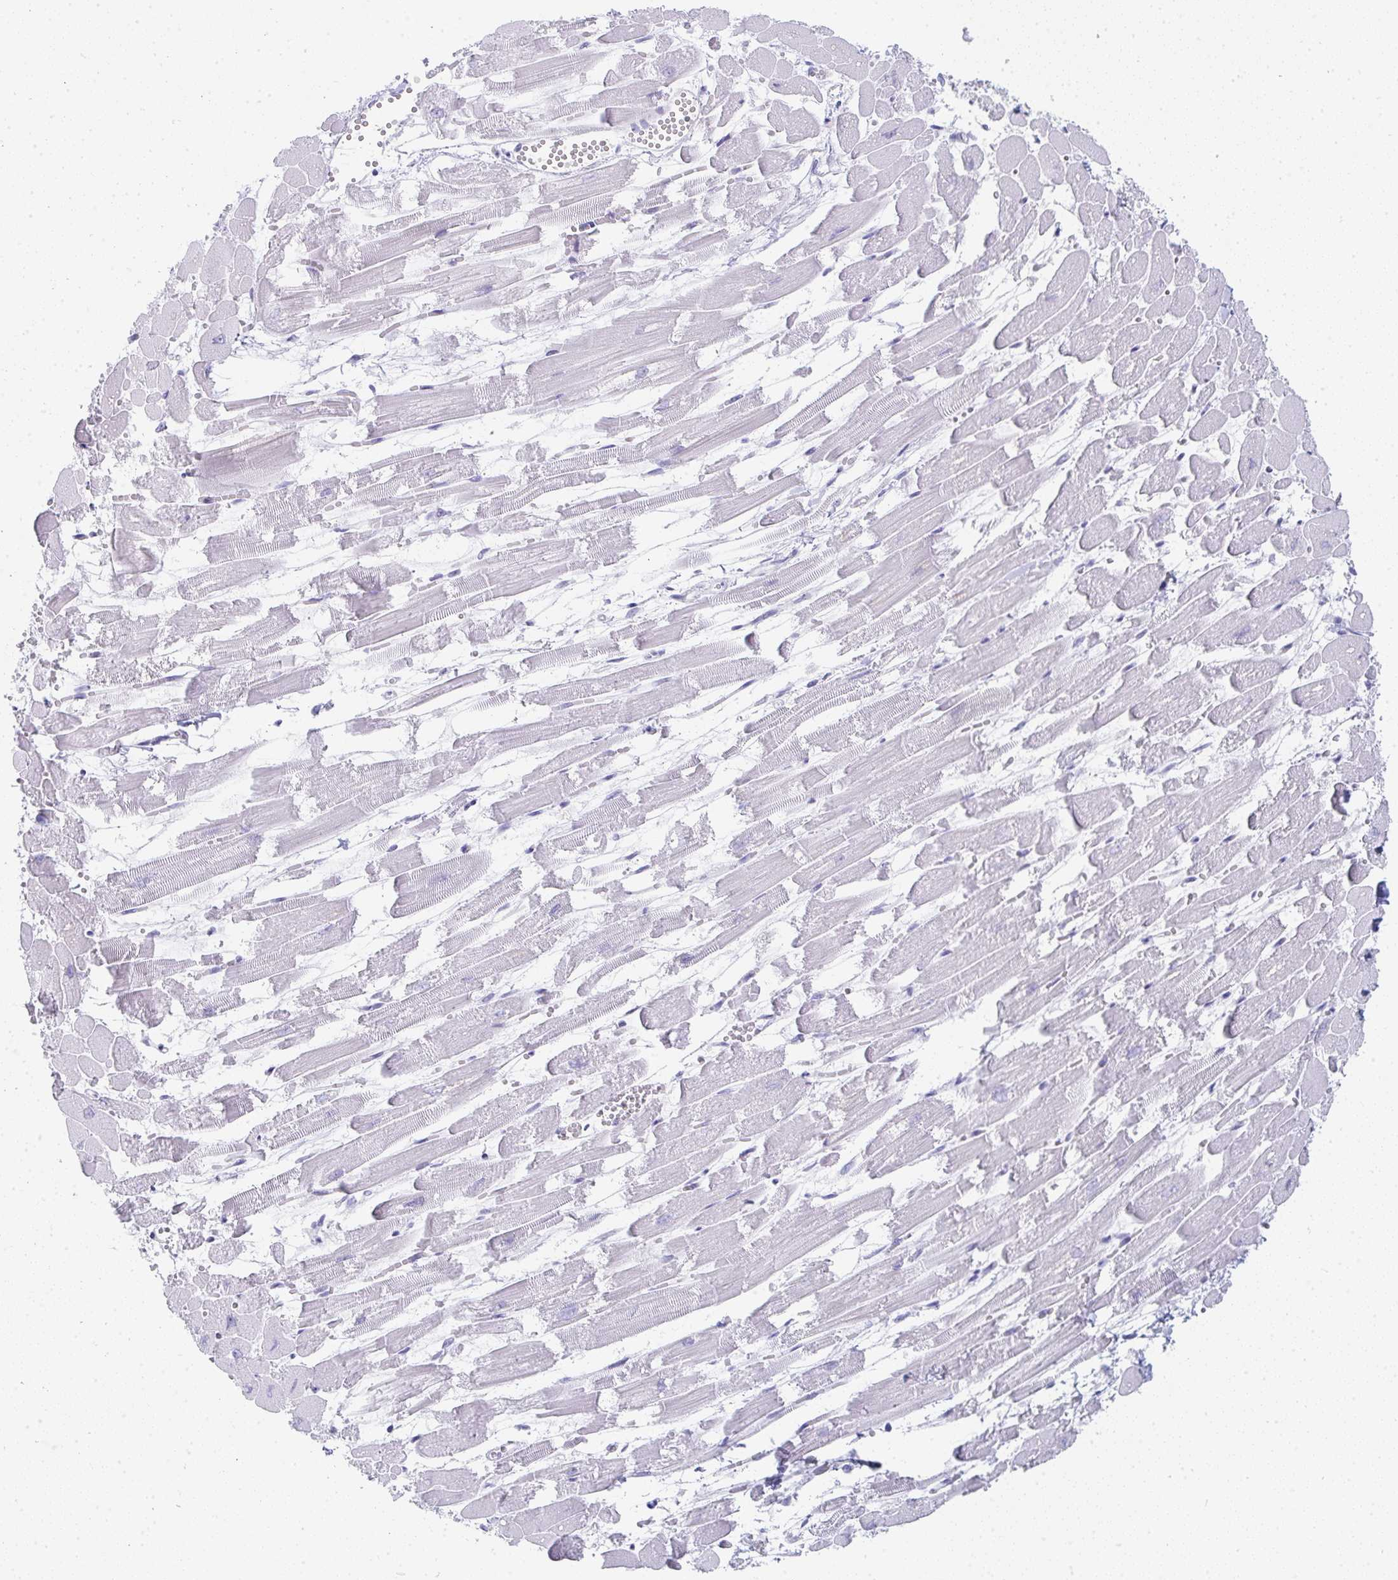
{"staining": {"intensity": "negative", "quantity": "none", "location": "none"}, "tissue": "heart muscle", "cell_type": "Cardiomyocytes", "image_type": "normal", "snomed": [{"axis": "morphology", "description": "Normal tissue, NOS"}, {"axis": "topography", "description": "Heart"}], "caption": "Heart muscle was stained to show a protein in brown. There is no significant staining in cardiomyocytes.", "gene": "PRND", "patient": {"sex": "female", "age": 52}}